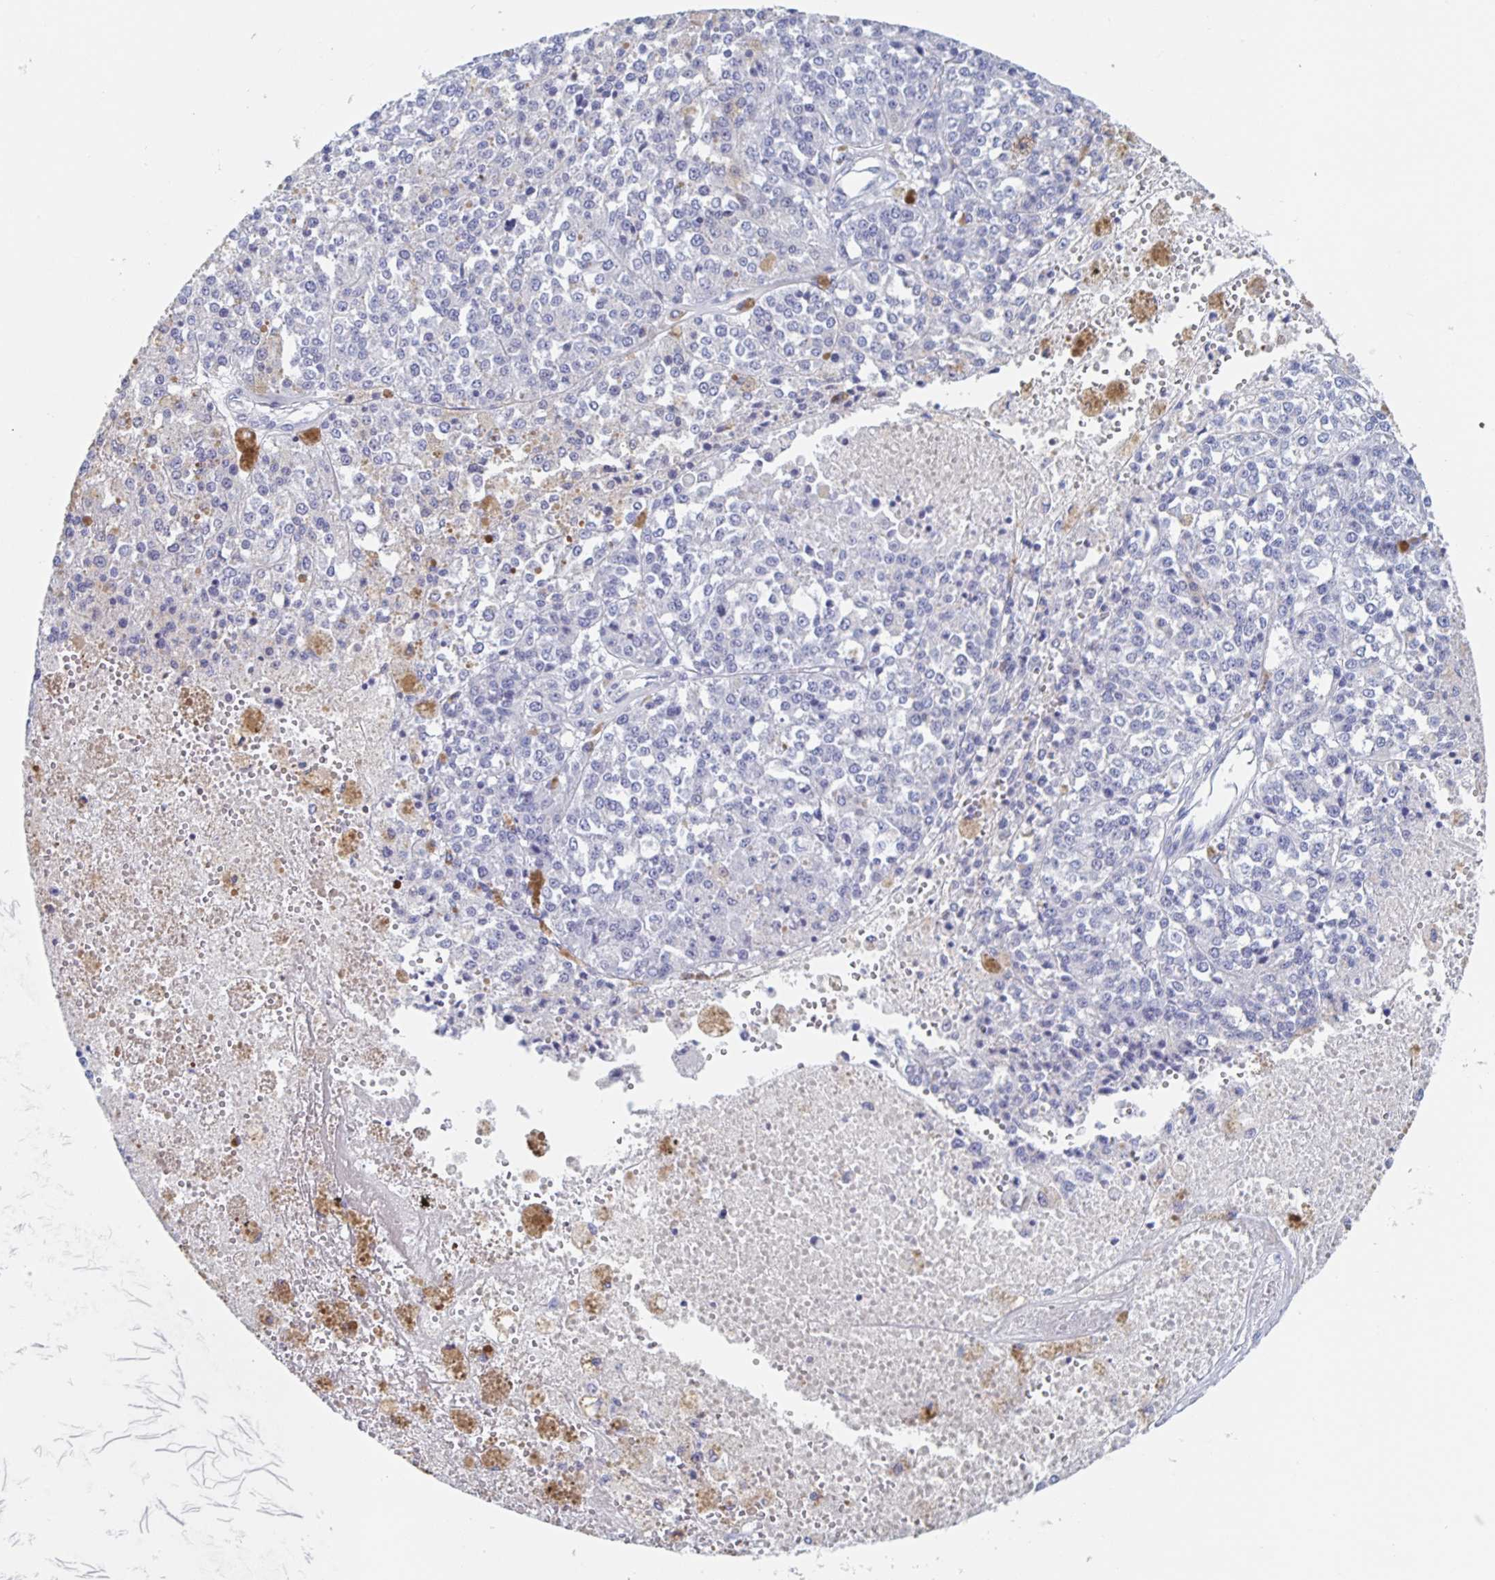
{"staining": {"intensity": "negative", "quantity": "none", "location": "none"}, "tissue": "melanoma", "cell_type": "Tumor cells", "image_type": "cancer", "snomed": [{"axis": "morphology", "description": "Malignant melanoma, Metastatic site"}, {"axis": "topography", "description": "Lymph node"}], "caption": "Malignant melanoma (metastatic site) stained for a protein using immunohistochemistry (IHC) displays no expression tumor cells.", "gene": "DMBT1", "patient": {"sex": "female", "age": 64}}